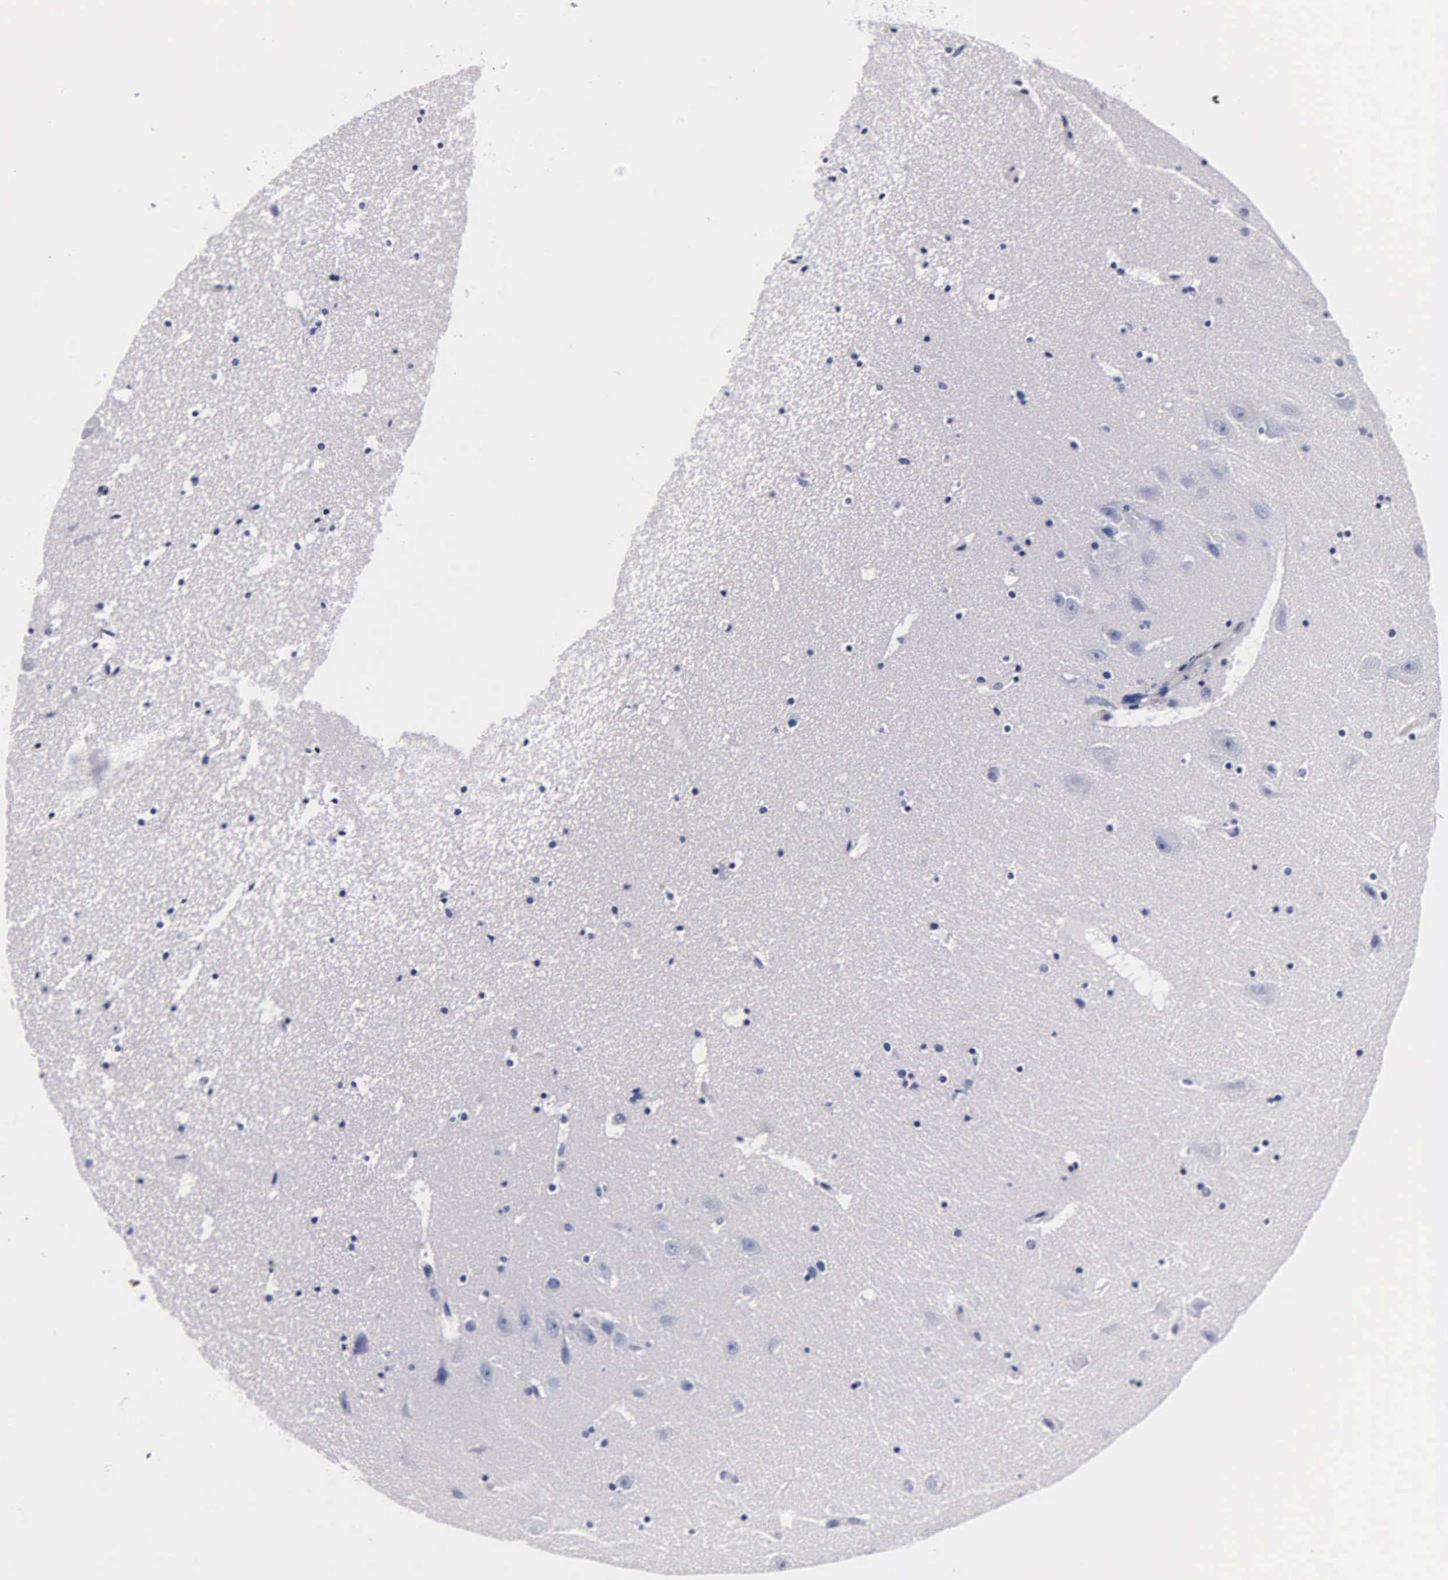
{"staining": {"intensity": "negative", "quantity": "none", "location": "none"}, "tissue": "hippocampus", "cell_type": "Glial cells", "image_type": "normal", "snomed": [{"axis": "morphology", "description": "Normal tissue, NOS"}, {"axis": "topography", "description": "Hippocampus"}], "caption": "Glial cells show no significant staining in benign hippocampus. (Stains: DAB immunohistochemistry (IHC) with hematoxylin counter stain, Microscopy: brightfield microscopy at high magnification).", "gene": "INS", "patient": {"sex": "male", "age": 45}}